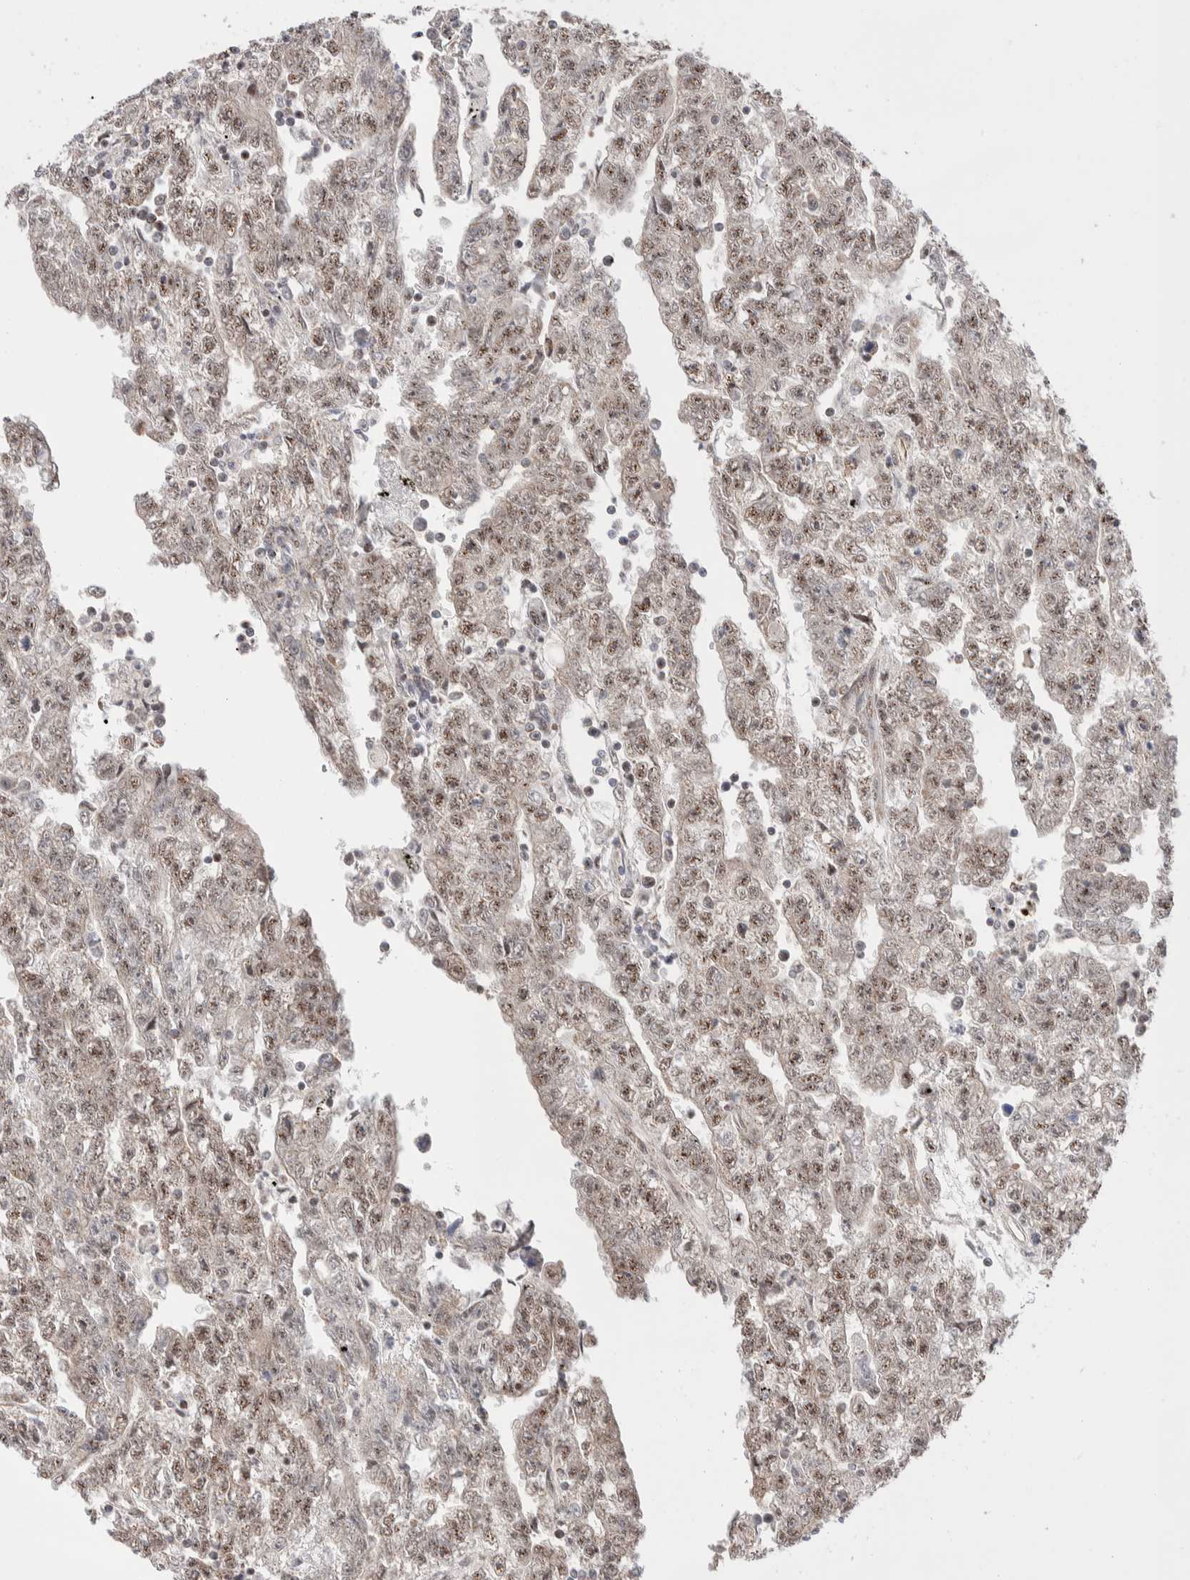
{"staining": {"intensity": "weak", "quantity": ">75%", "location": "nuclear"}, "tissue": "testis cancer", "cell_type": "Tumor cells", "image_type": "cancer", "snomed": [{"axis": "morphology", "description": "Carcinoma, Embryonal, NOS"}, {"axis": "topography", "description": "Testis"}], "caption": "Testis cancer (embryonal carcinoma) stained with DAB (3,3'-diaminobenzidine) immunohistochemistry (IHC) reveals low levels of weak nuclear expression in approximately >75% of tumor cells.", "gene": "ZNF695", "patient": {"sex": "male", "age": 25}}